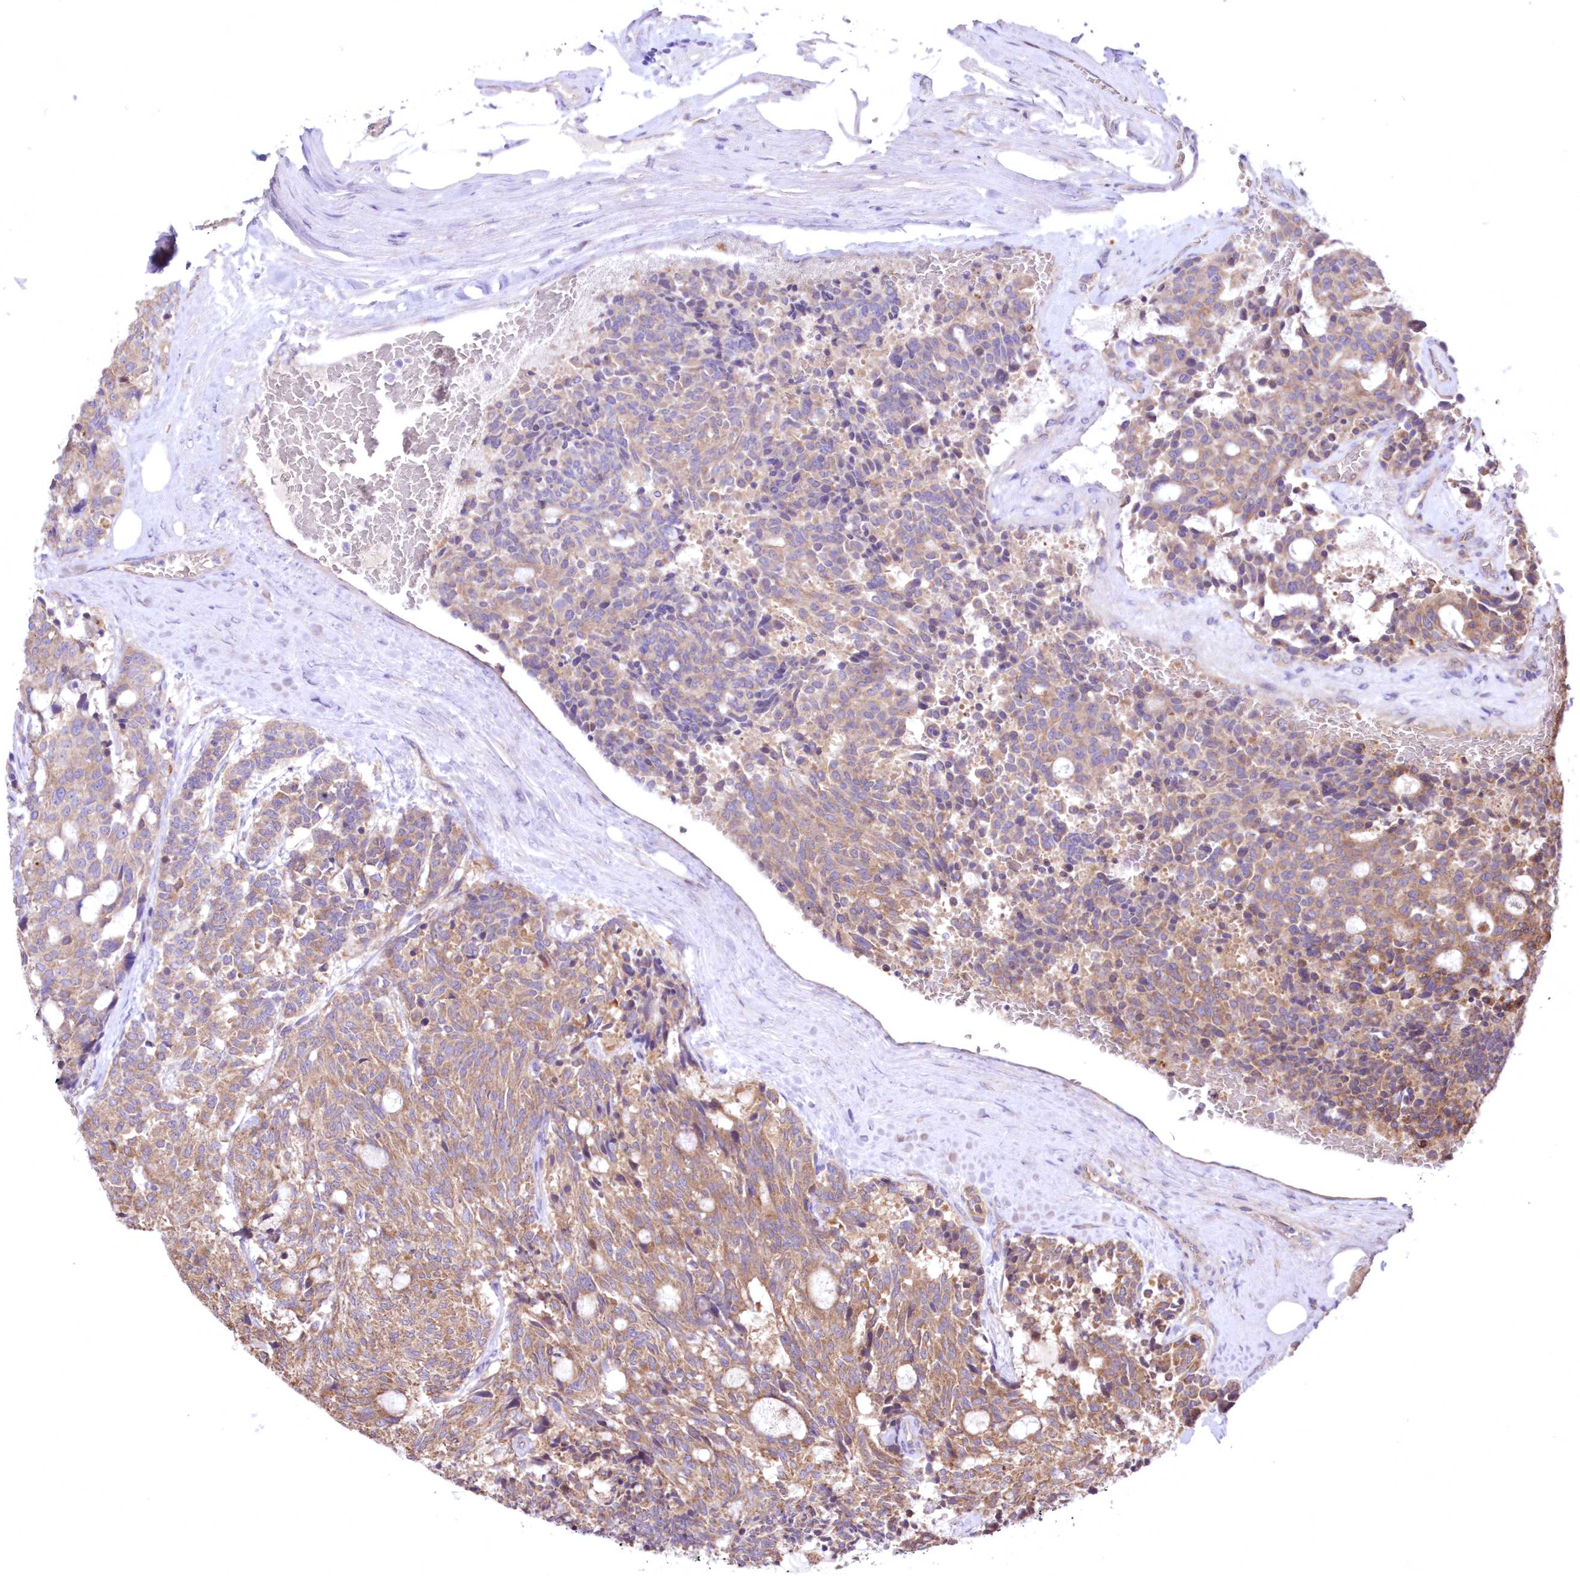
{"staining": {"intensity": "moderate", "quantity": ">75%", "location": "cytoplasmic/membranous"}, "tissue": "carcinoid", "cell_type": "Tumor cells", "image_type": "cancer", "snomed": [{"axis": "morphology", "description": "Carcinoid, malignant, NOS"}, {"axis": "topography", "description": "Pancreas"}], "caption": "Carcinoid stained with a brown dye exhibits moderate cytoplasmic/membranous positive positivity in about >75% of tumor cells.", "gene": "FCHO2", "patient": {"sex": "female", "age": 54}}